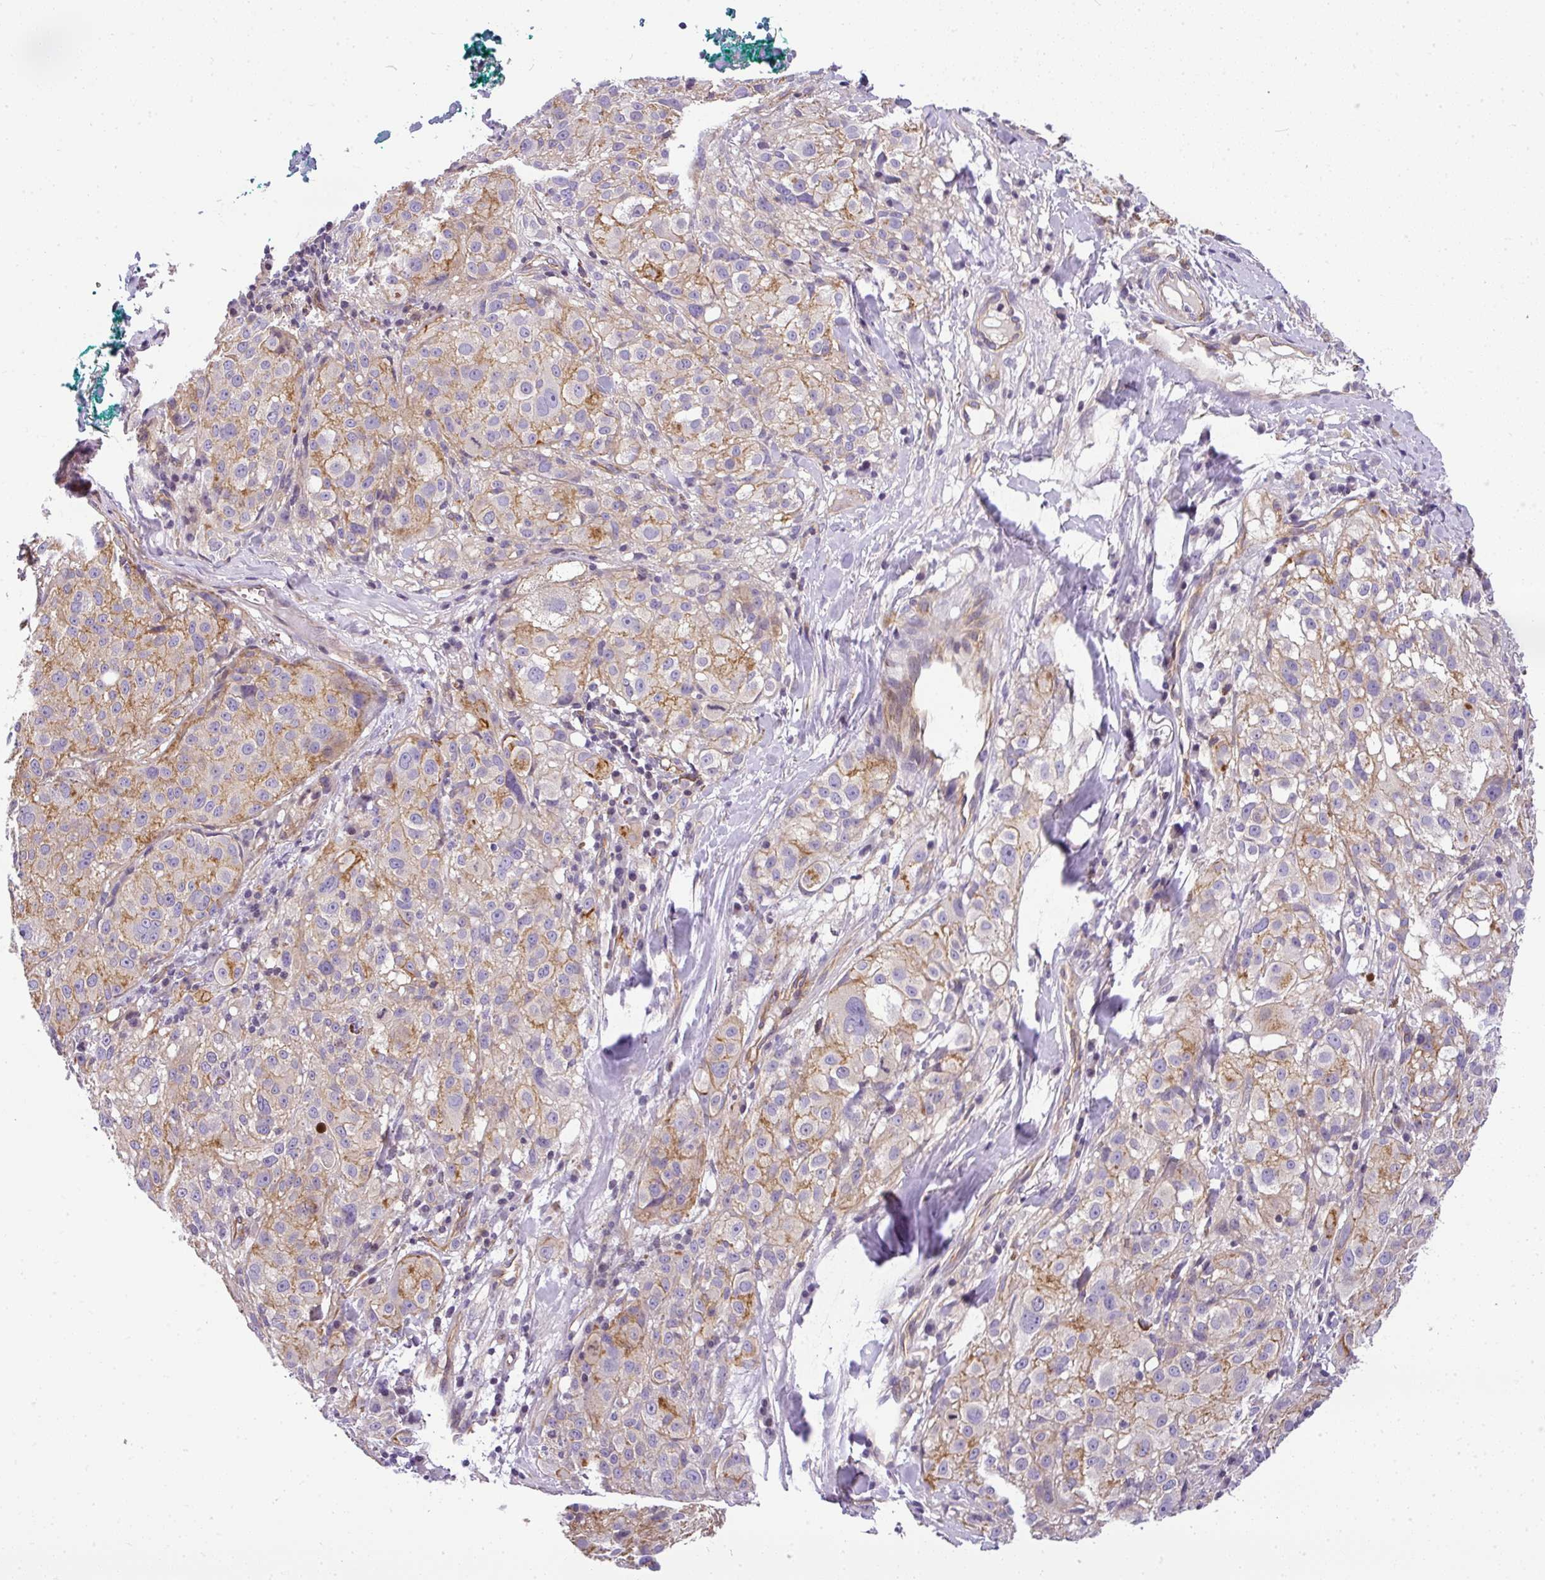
{"staining": {"intensity": "negative", "quantity": "none", "location": "none"}, "tissue": "melanoma", "cell_type": "Tumor cells", "image_type": "cancer", "snomed": [{"axis": "morphology", "description": "Necrosis, NOS"}, {"axis": "morphology", "description": "Malignant melanoma, NOS"}, {"axis": "topography", "description": "Skin"}], "caption": "An IHC image of melanoma is shown. There is no staining in tumor cells of melanoma.", "gene": "OR11H4", "patient": {"sex": "female", "age": 87}}